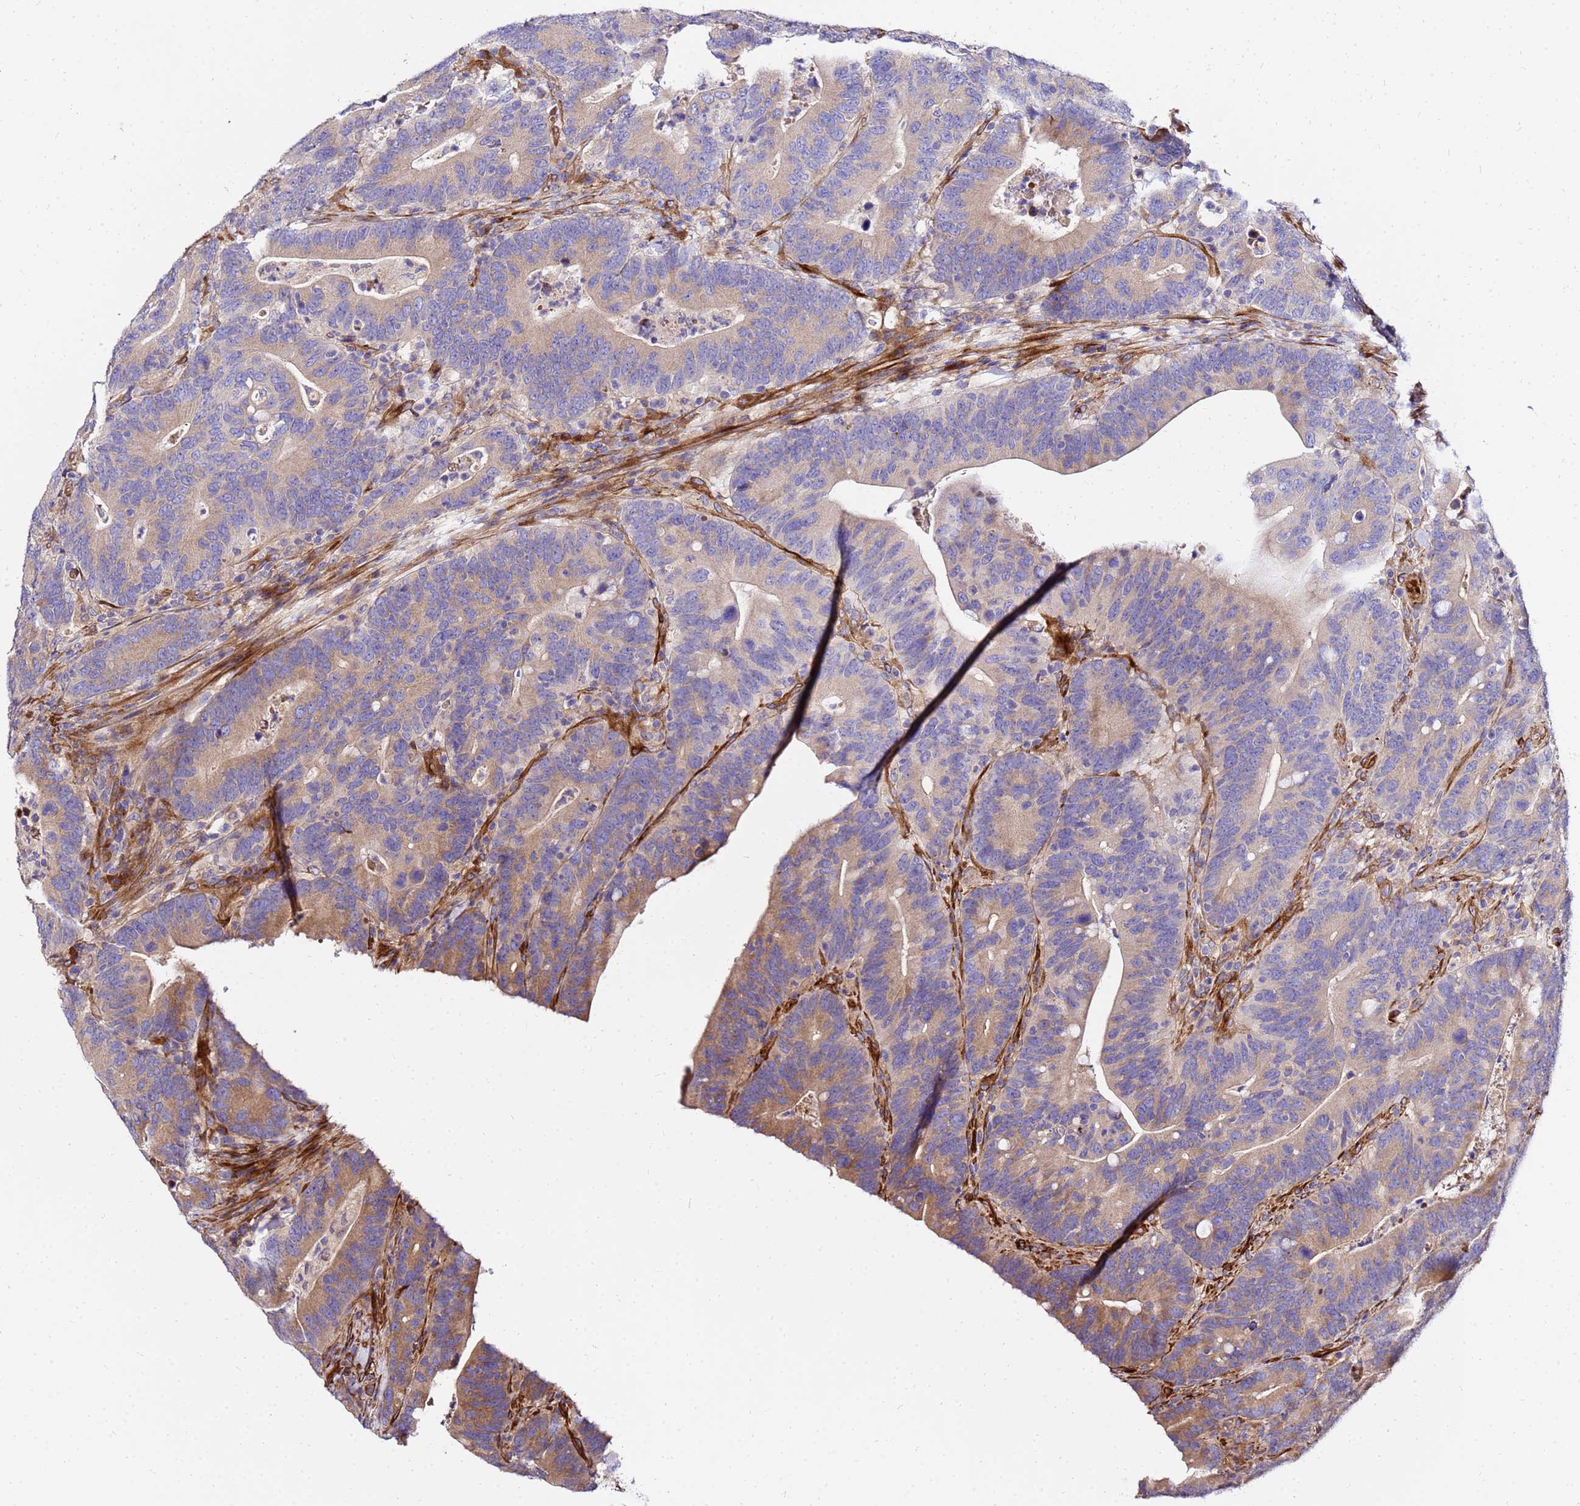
{"staining": {"intensity": "moderate", "quantity": ">75%", "location": "cytoplasmic/membranous"}, "tissue": "colorectal cancer", "cell_type": "Tumor cells", "image_type": "cancer", "snomed": [{"axis": "morphology", "description": "Adenocarcinoma, NOS"}, {"axis": "topography", "description": "Colon"}], "caption": "This image exhibits immunohistochemistry staining of colorectal adenocarcinoma, with medium moderate cytoplasmic/membranous positivity in approximately >75% of tumor cells.", "gene": "WWC2", "patient": {"sex": "female", "age": 66}}